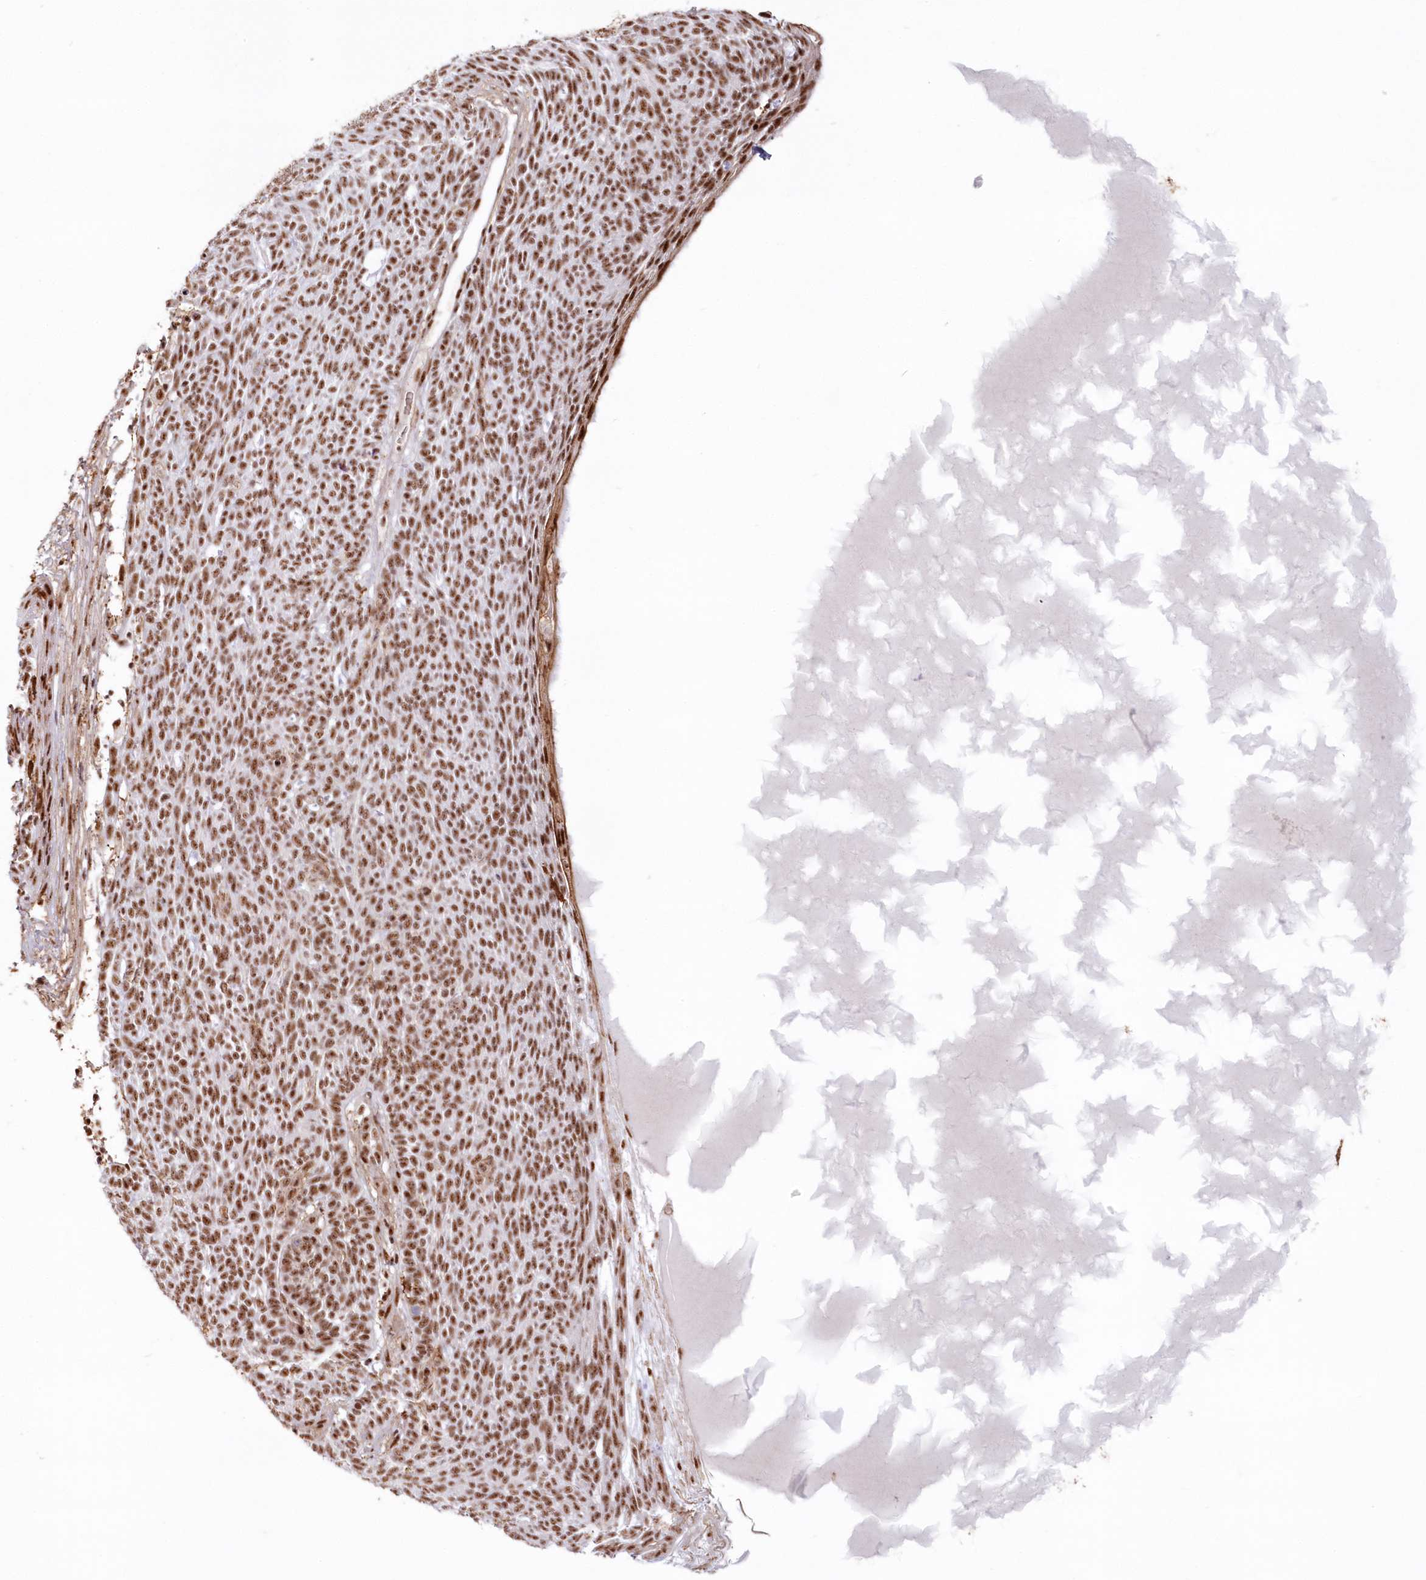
{"staining": {"intensity": "moderate", "quantity": ">75%", "location": "nuclear"}, "tissue": "skin cancer", "cell_type": "Tumor cells", "image_type": "cancer", "snomed": [{"axis": "morphology", "description": "Squamous cell carcinoma, NOS"}, {"axis": "topography", "description": "Skin"}], "caption": "Protein expression analysis of human skin squamous cell carcinoma reveals moderate nuclear expression in approximately >75% of tumor cells. Nuclei are stained in blue.", "gene": "DDX46", "patient": {"sex": "female", "age": 90}}